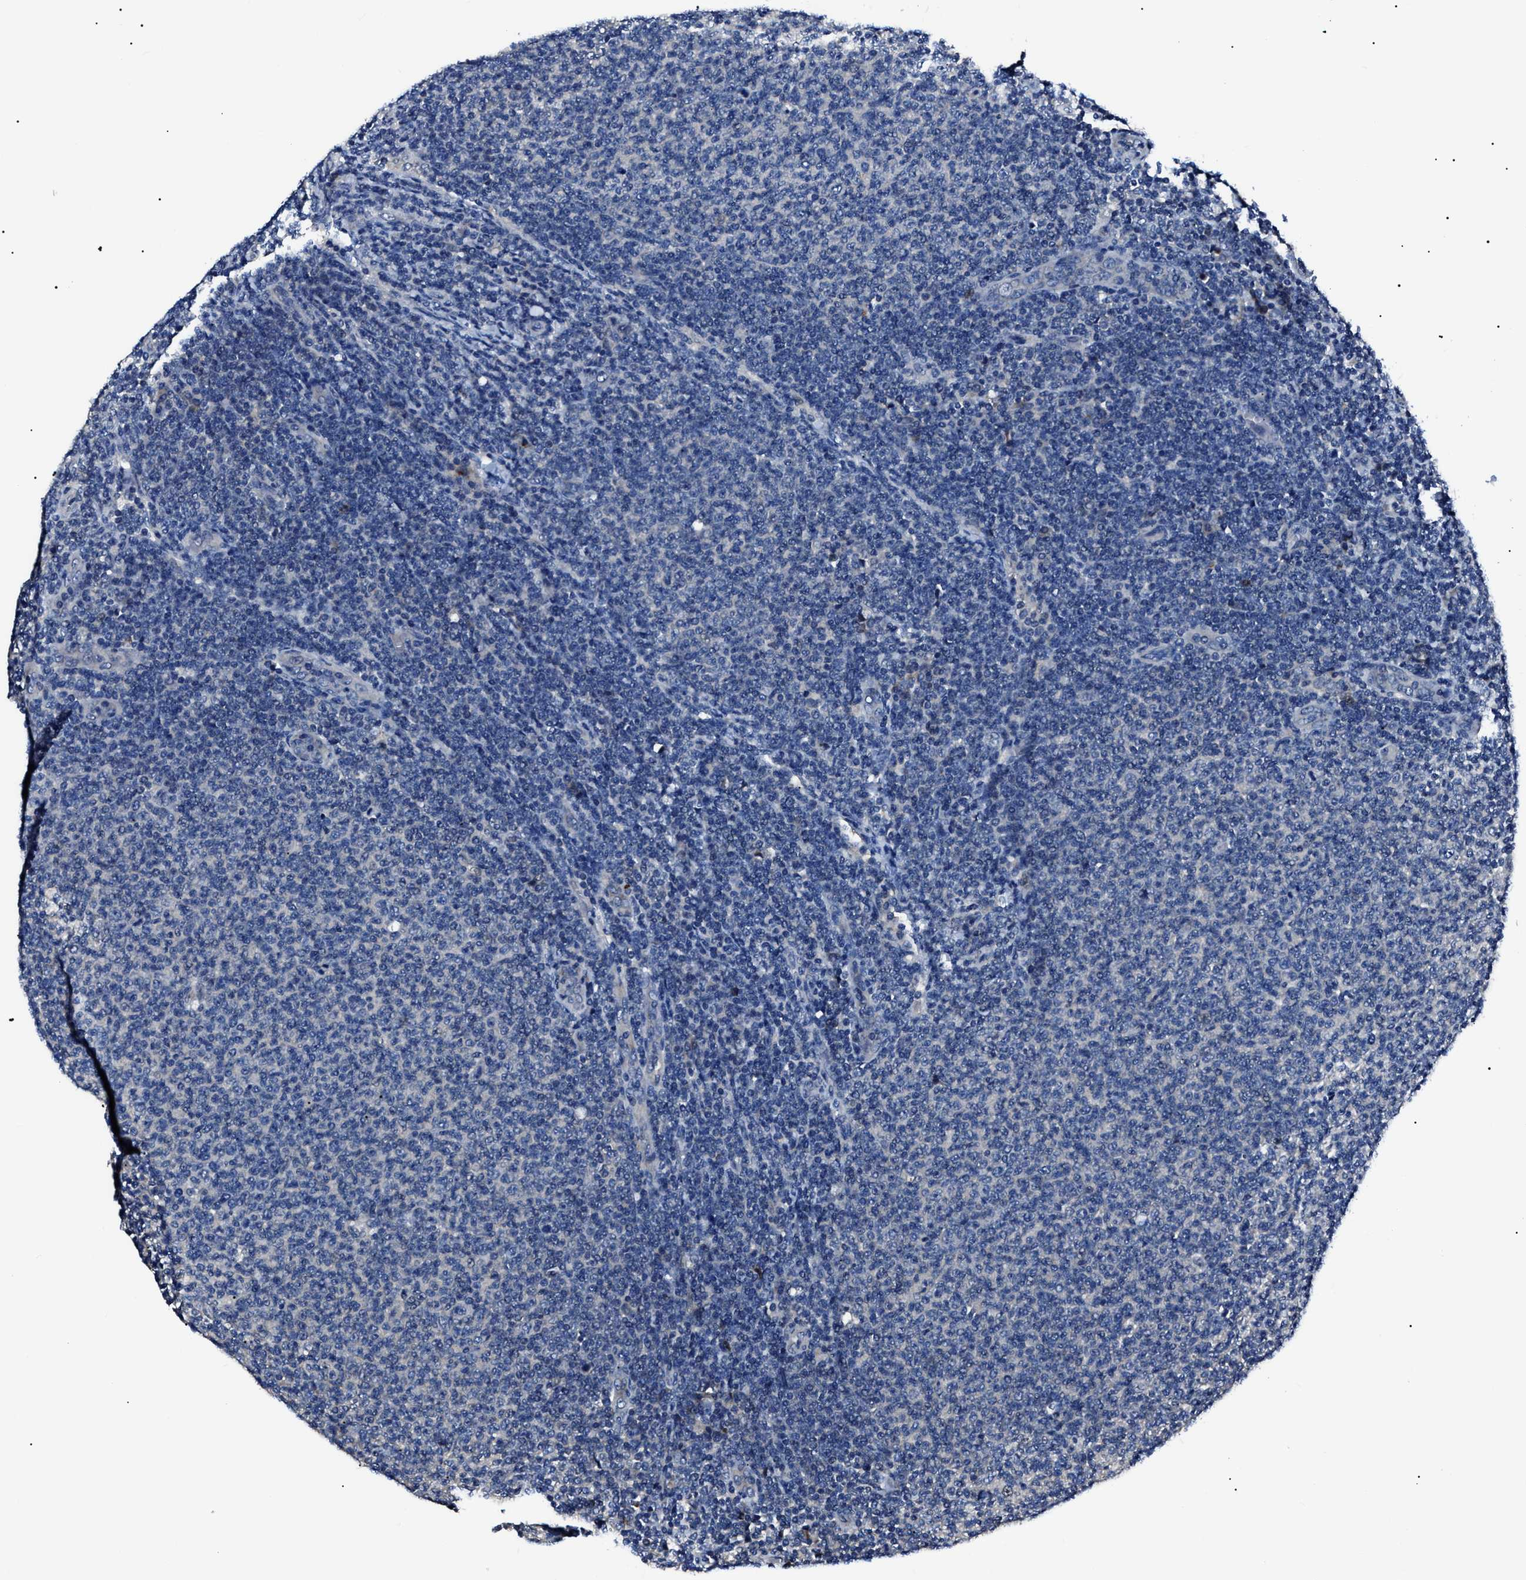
{"staining": {"intensity": "negative", "quantity": "none", "location": "none"}, "tissue": "lymphoma", "cell_type": "Tumor cells", "image_type": "cancer", "snomed": [{"axis": "morphology", "description": "Malignant lymphoma, non-Hodgkin's type, Low grade"}, {"axis": "topography", "description": "Lymph node"}], "caption": "IHC histopathology image of neoplastic tissue: malignant lymphoma, non-Hodgkin's type (low-grade) stained with DAB (3,3'-diaminobenzidine) exhibits no significant protein staining in tumor cells.", "gene": "IFT81", "patient": {"sex": "male", "age": 66}}